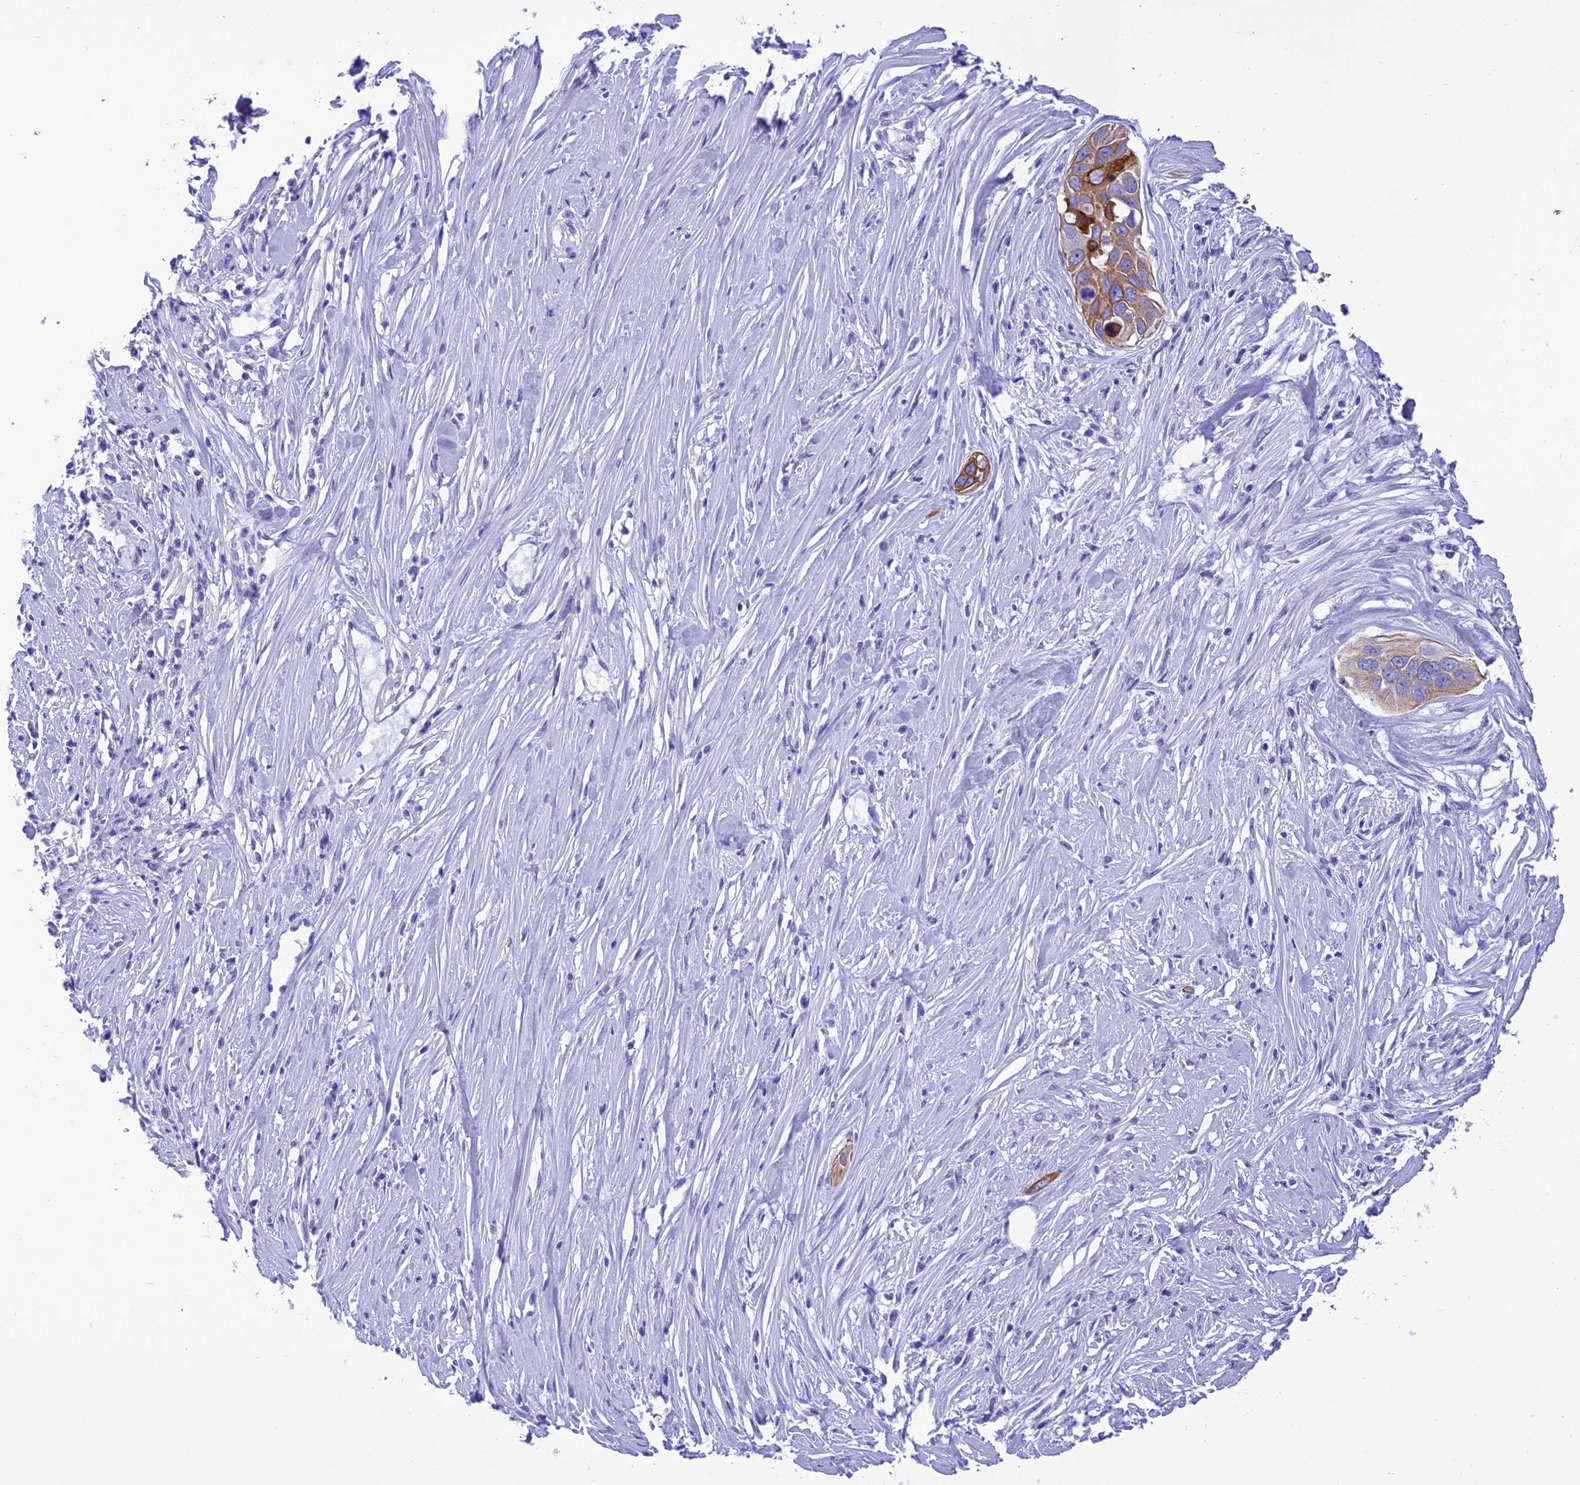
{"staining": {"intensity": "moderate", "quantity": "<25%", "location": "cytoplasmic/membranous"}, "tissue": "pancreatic cancer", "cell_type": "Tumor cells", "image_type": "cancer", "snomed": [{"axis": "morphology", "description": "Adenocarcinoma, NOS"}, {"axis": "topography", "description": "Pancreas"}], "caption": "A histopathology image showing moderate cytoplasmic/membranous expression in approximately <25% of tumor cells in pancreatic adenocarcinoma, as visualized by brown immunohistochemical staining.", "gene": "VPS52", "patient": {"sex": "female", "age": 60}}